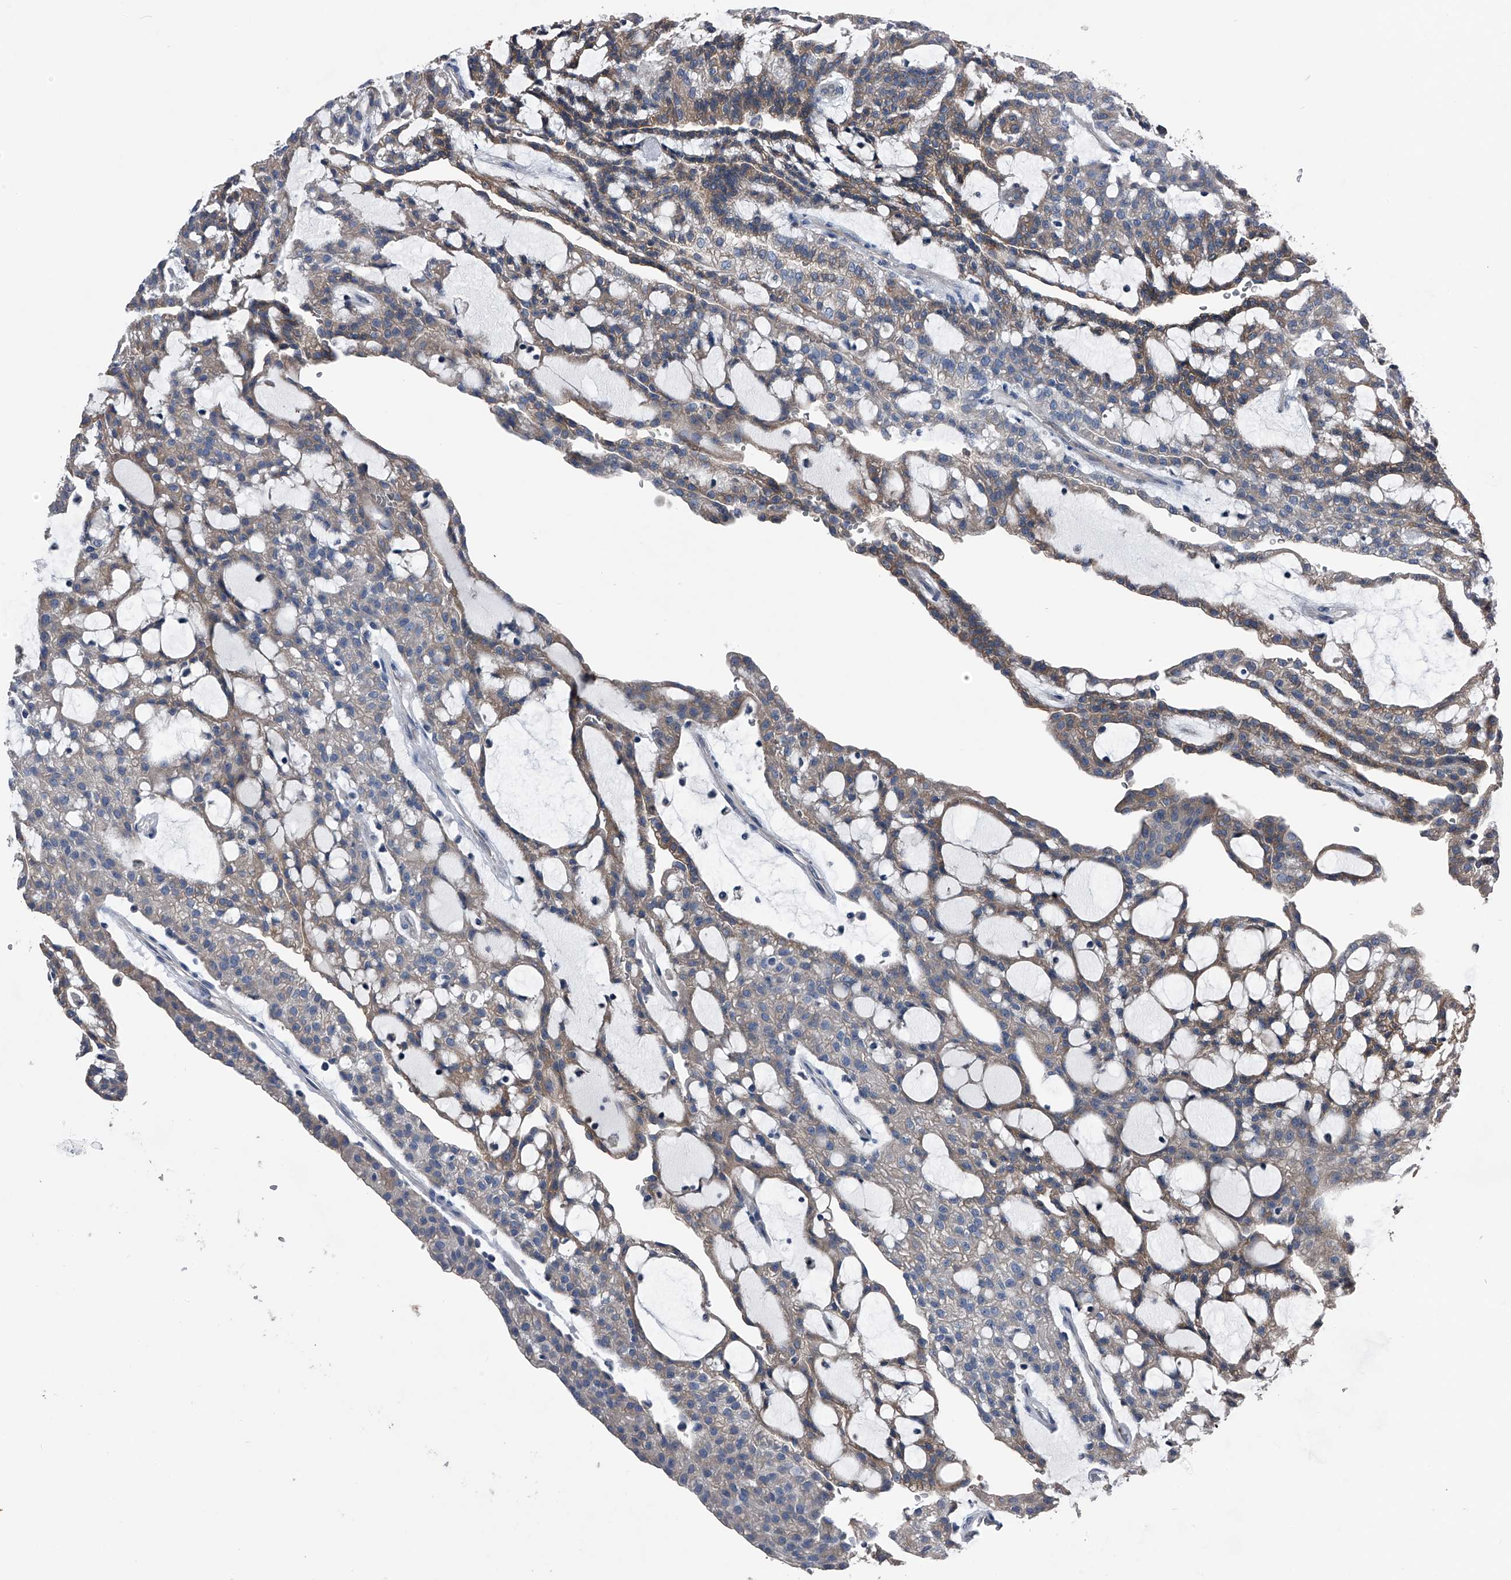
{"staining": {"intensity": "weak", "quantity": "25%-75%", "location": "cytoplasmic/membranous"}, "tissue": "renal cancer", "cell_type": "Tumor cells", "image_type": "cancer", "snomed": [{"axis": "morphology", "description": "Adenocarcinoma, NOS"}, {"axis": "topography", "description": "Kidney"}], "caption": "Immunohistochemistry (DAB (3,3'-diaminobenzidine)) staining of human renal adenocarcinoma exhibits weak cytoplasmic/membranous protein staining in about 25%-75% of tumor cells.", "gene": "KIF13A", "patient": {"sex": "male", "age": 63}}